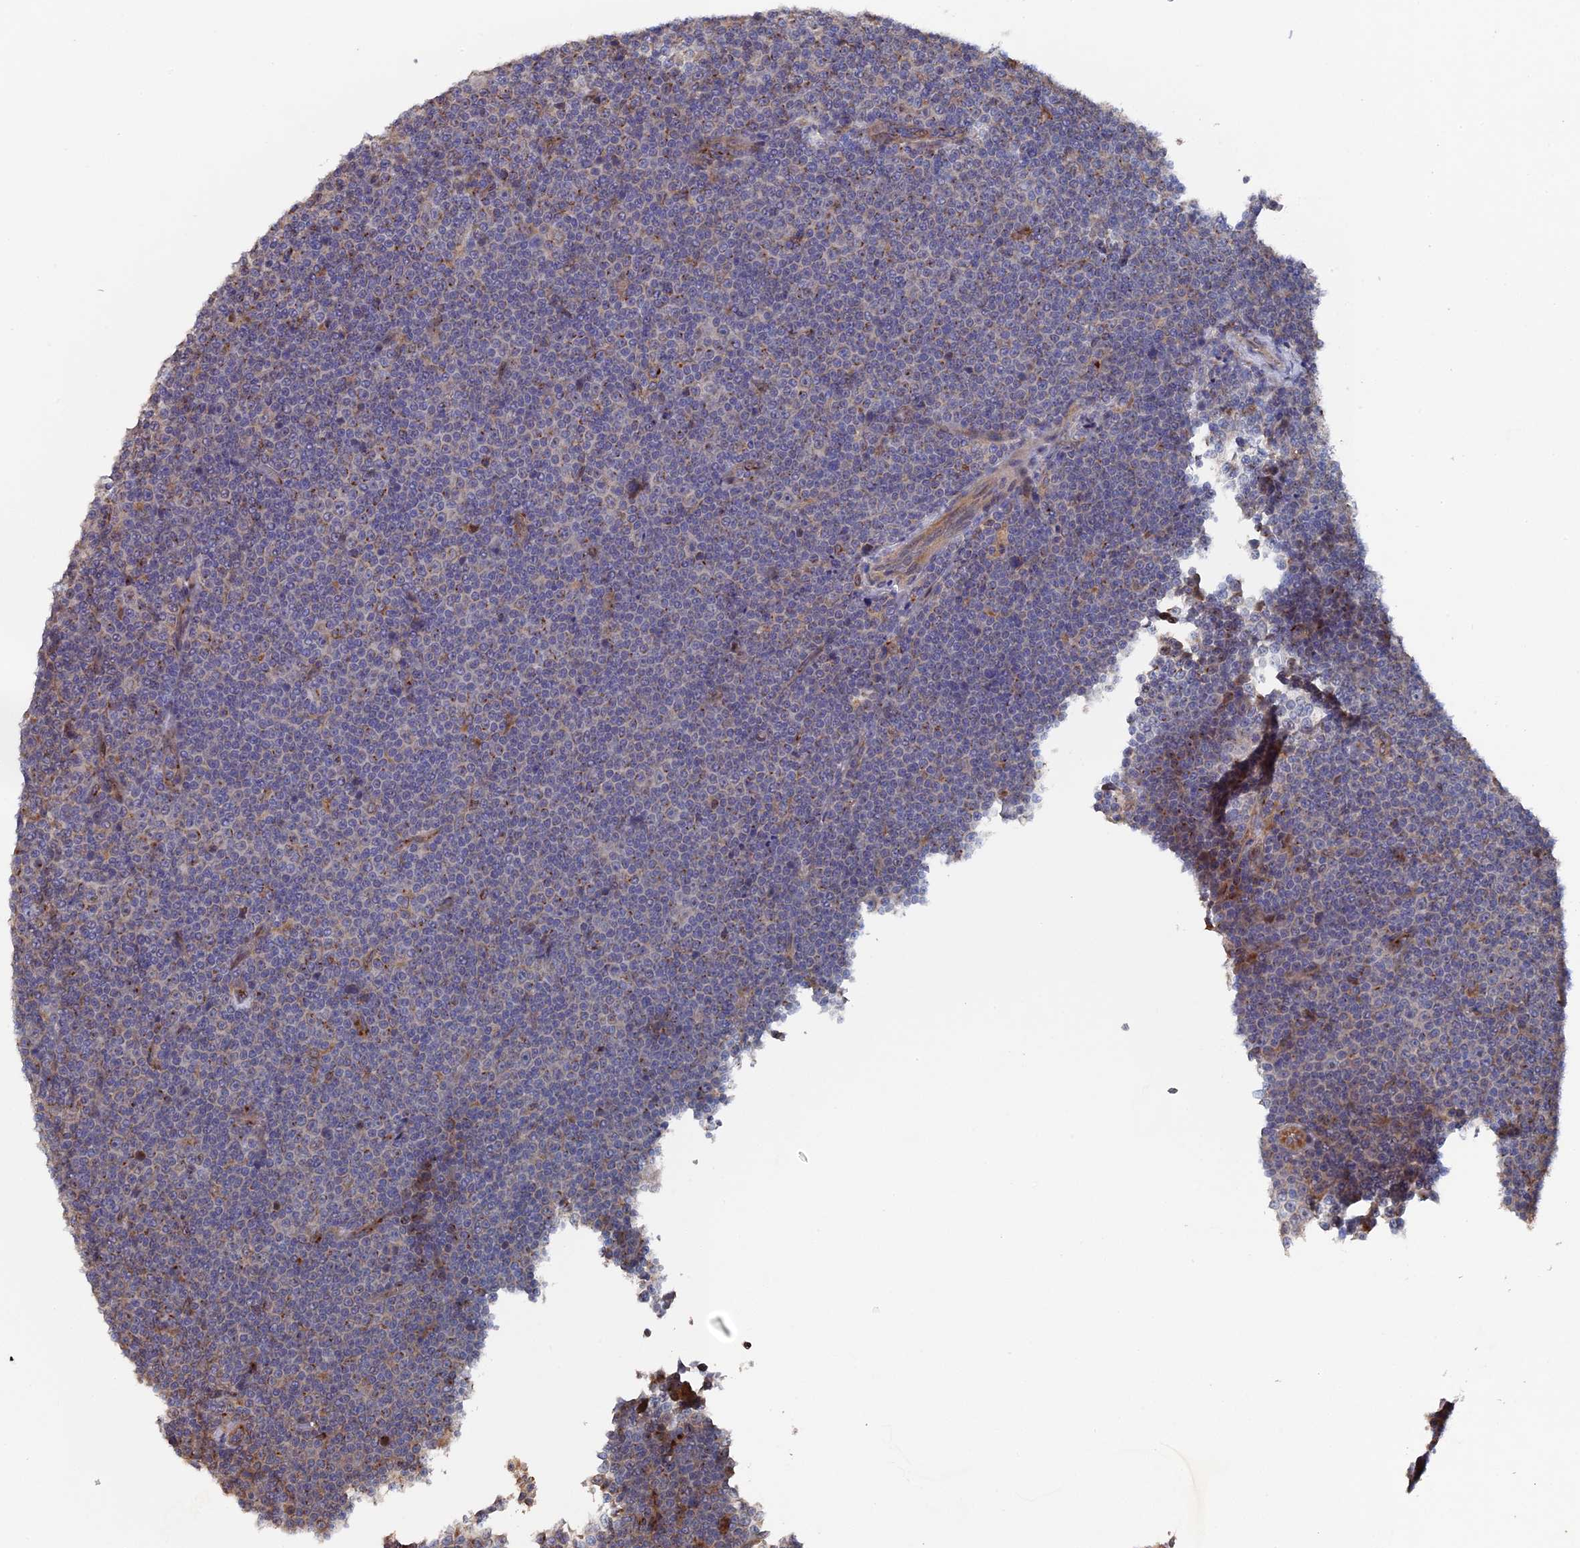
{"staining": {"intensity": "negative", "quantity": "none", "location": "none"}, "tissue": "lymphoma", "cell_type": "Tumor cells", "image_type": "cancer", "snomed": [{"axis": "morphology", "description": "Malignant lymphoma, non-Hodgkin's type, Low grade"}, {"axis": "topography", "description": "Lymph node"}], "caption": "Protein analysis of malignant lymphoma, non-Hodgkin's type (low-grade) demonstrates no significant positivity in tumor cells.", "gene": "VPS37C", "patient": {"sex": "female", "age": 67}}